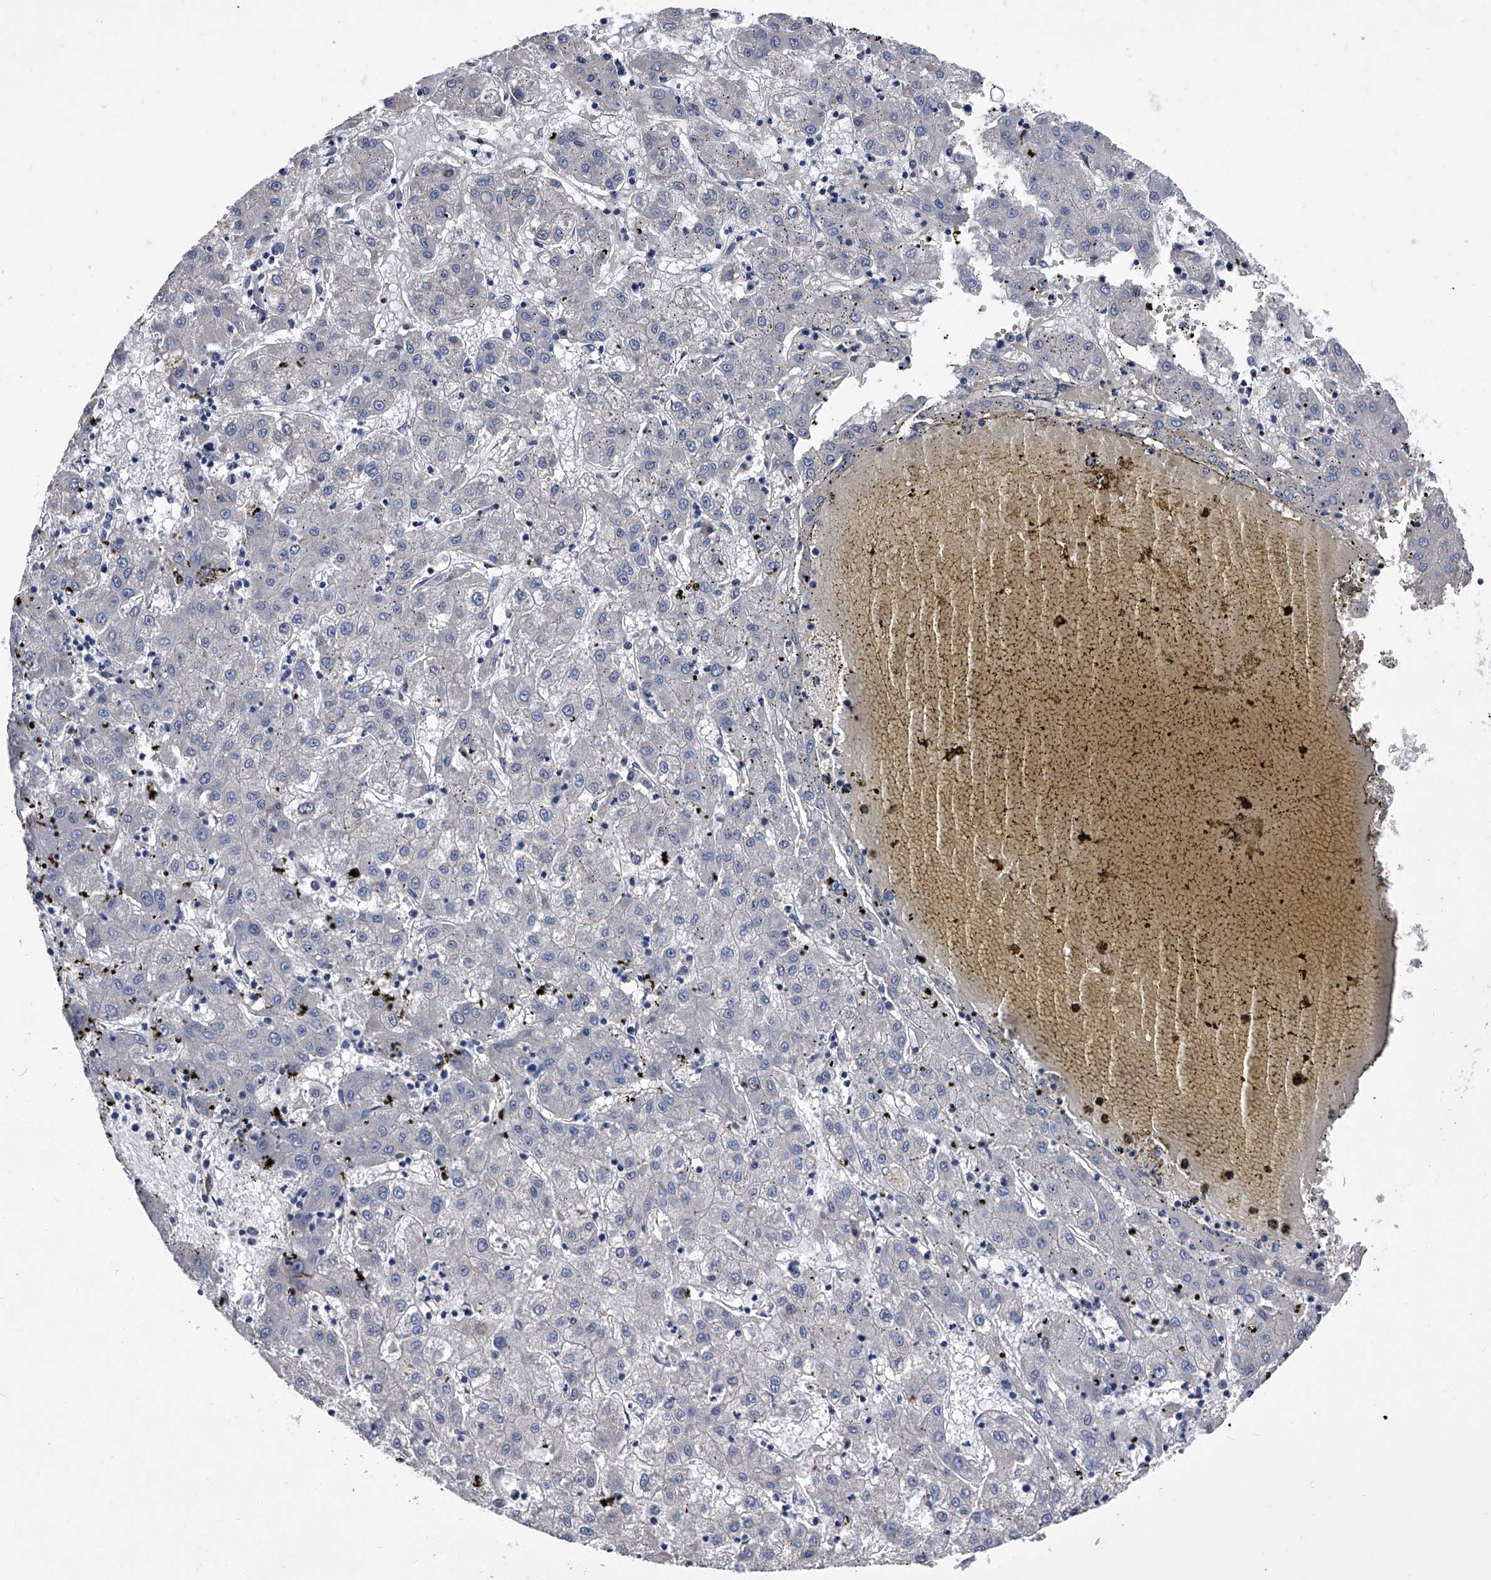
{"staining": {"intensity": "negative", "quantity": "none", "location": "none"}, "tissue": "liver cancer", "cell_type": "Tumor cells", "image_type": "cancer", "snomed": [{"axis": "morphology", "description": "Carcinoma, Hepatocellular, NOS"}, {"axis": "topography", "description": "Liver"}], "caption": "This photomicrograph is of hepatocellular carcinoma (liver) stained with IHC to label a protein in brown with the nuclei are counter-stained blue. There is no expression in tumor cells.", "gene": "EFCAB7", "patient": {"sex": "male", "age": 72}}